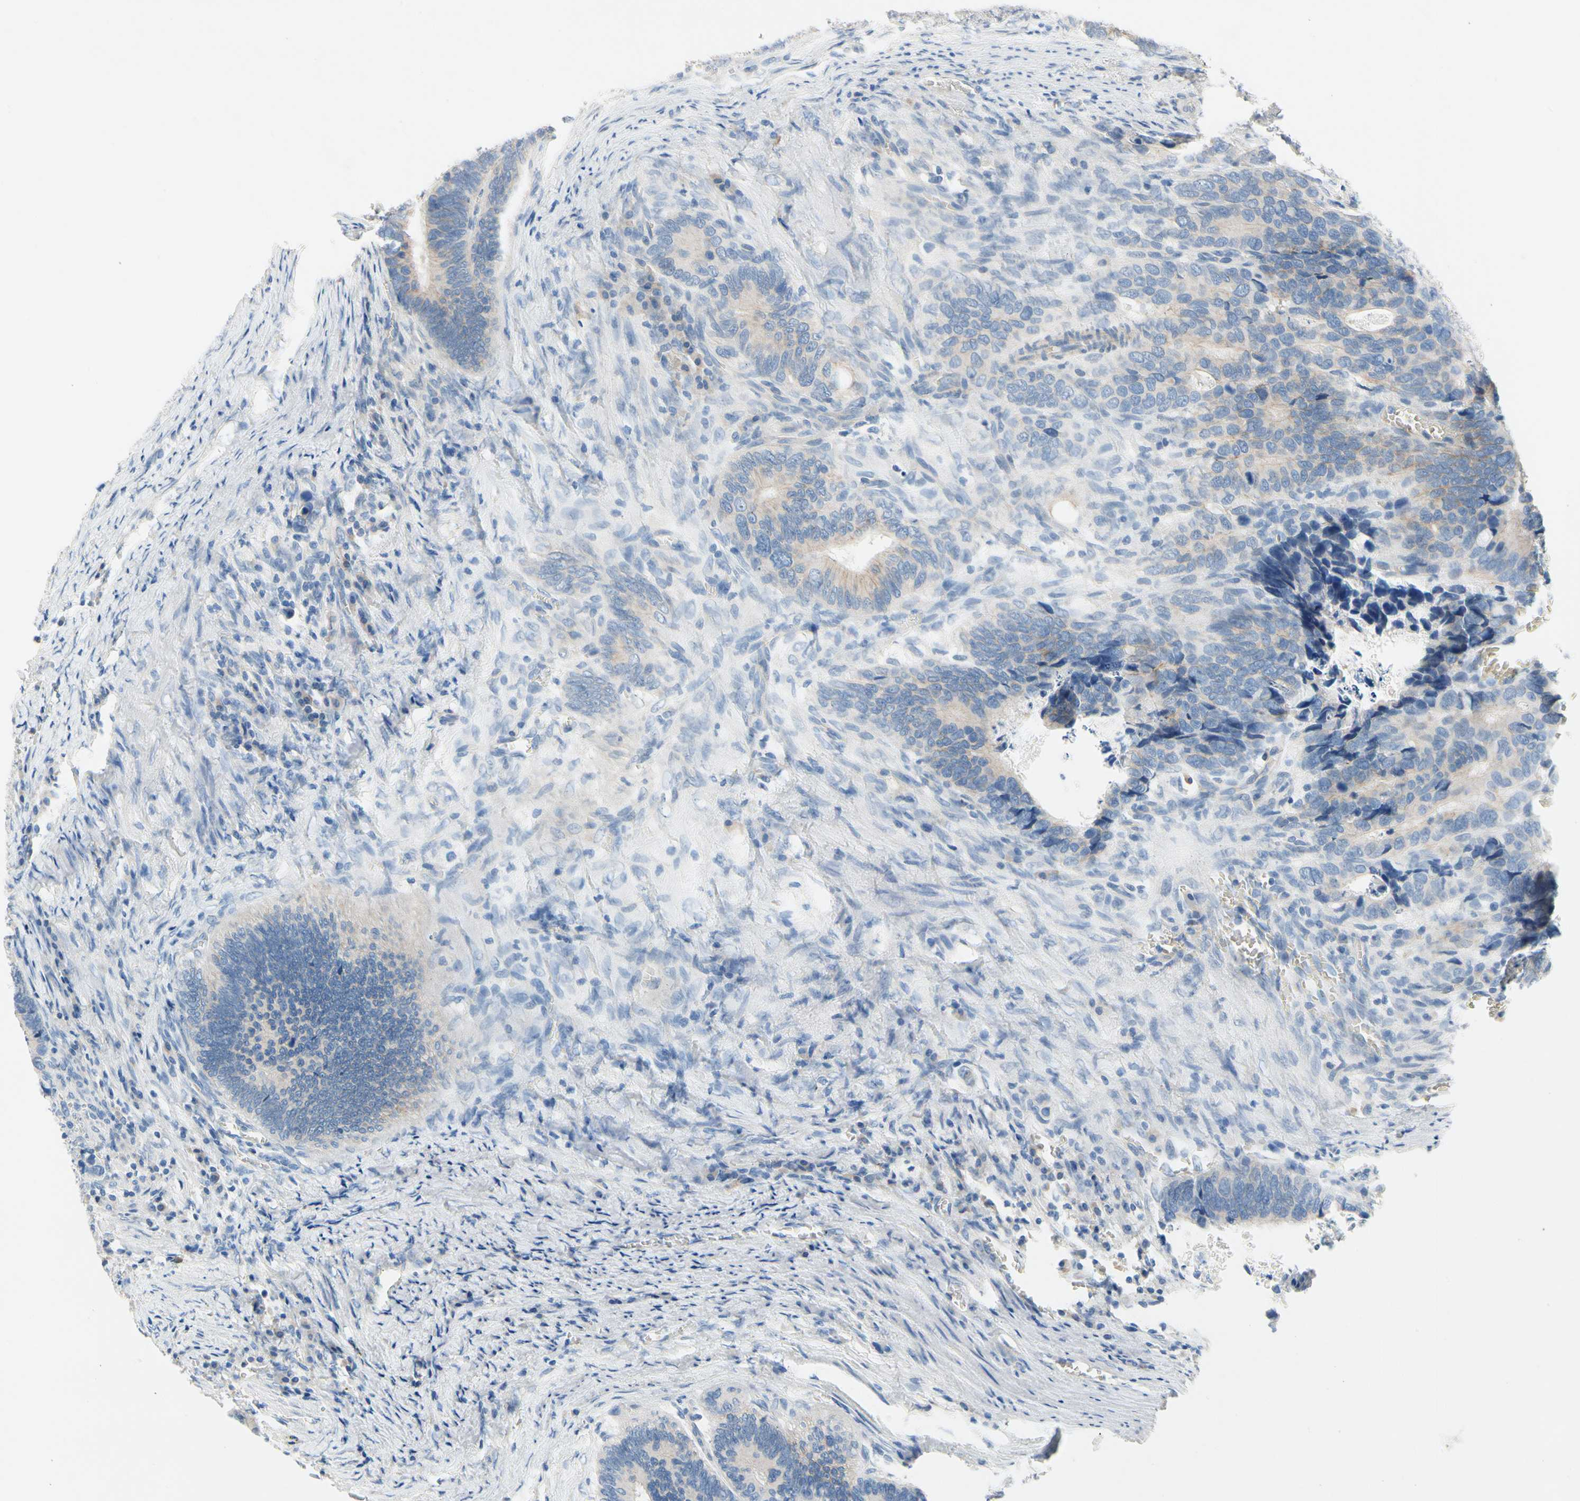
{"staining": {"intensity": "weak", "quantity": "<25%", "location": "cytoplasmic/membranous"}, "tissue": "colorectal cancer", "cell_type": "Tumor cells", "image_type": "cancer", "snomed": [{"axis": "morphology", "description": "Adenocarcinoma, NOS"}, {"axis": "topography", "description": "Colon"}], "caption": "Immunohistochemical staining of colorectal adenocarcinoma exhibits no significant expression in tumor cells. (DAB IHC, high magnification).", "gene": "CA14", "patient": {"sex": "male", "age": 72}}